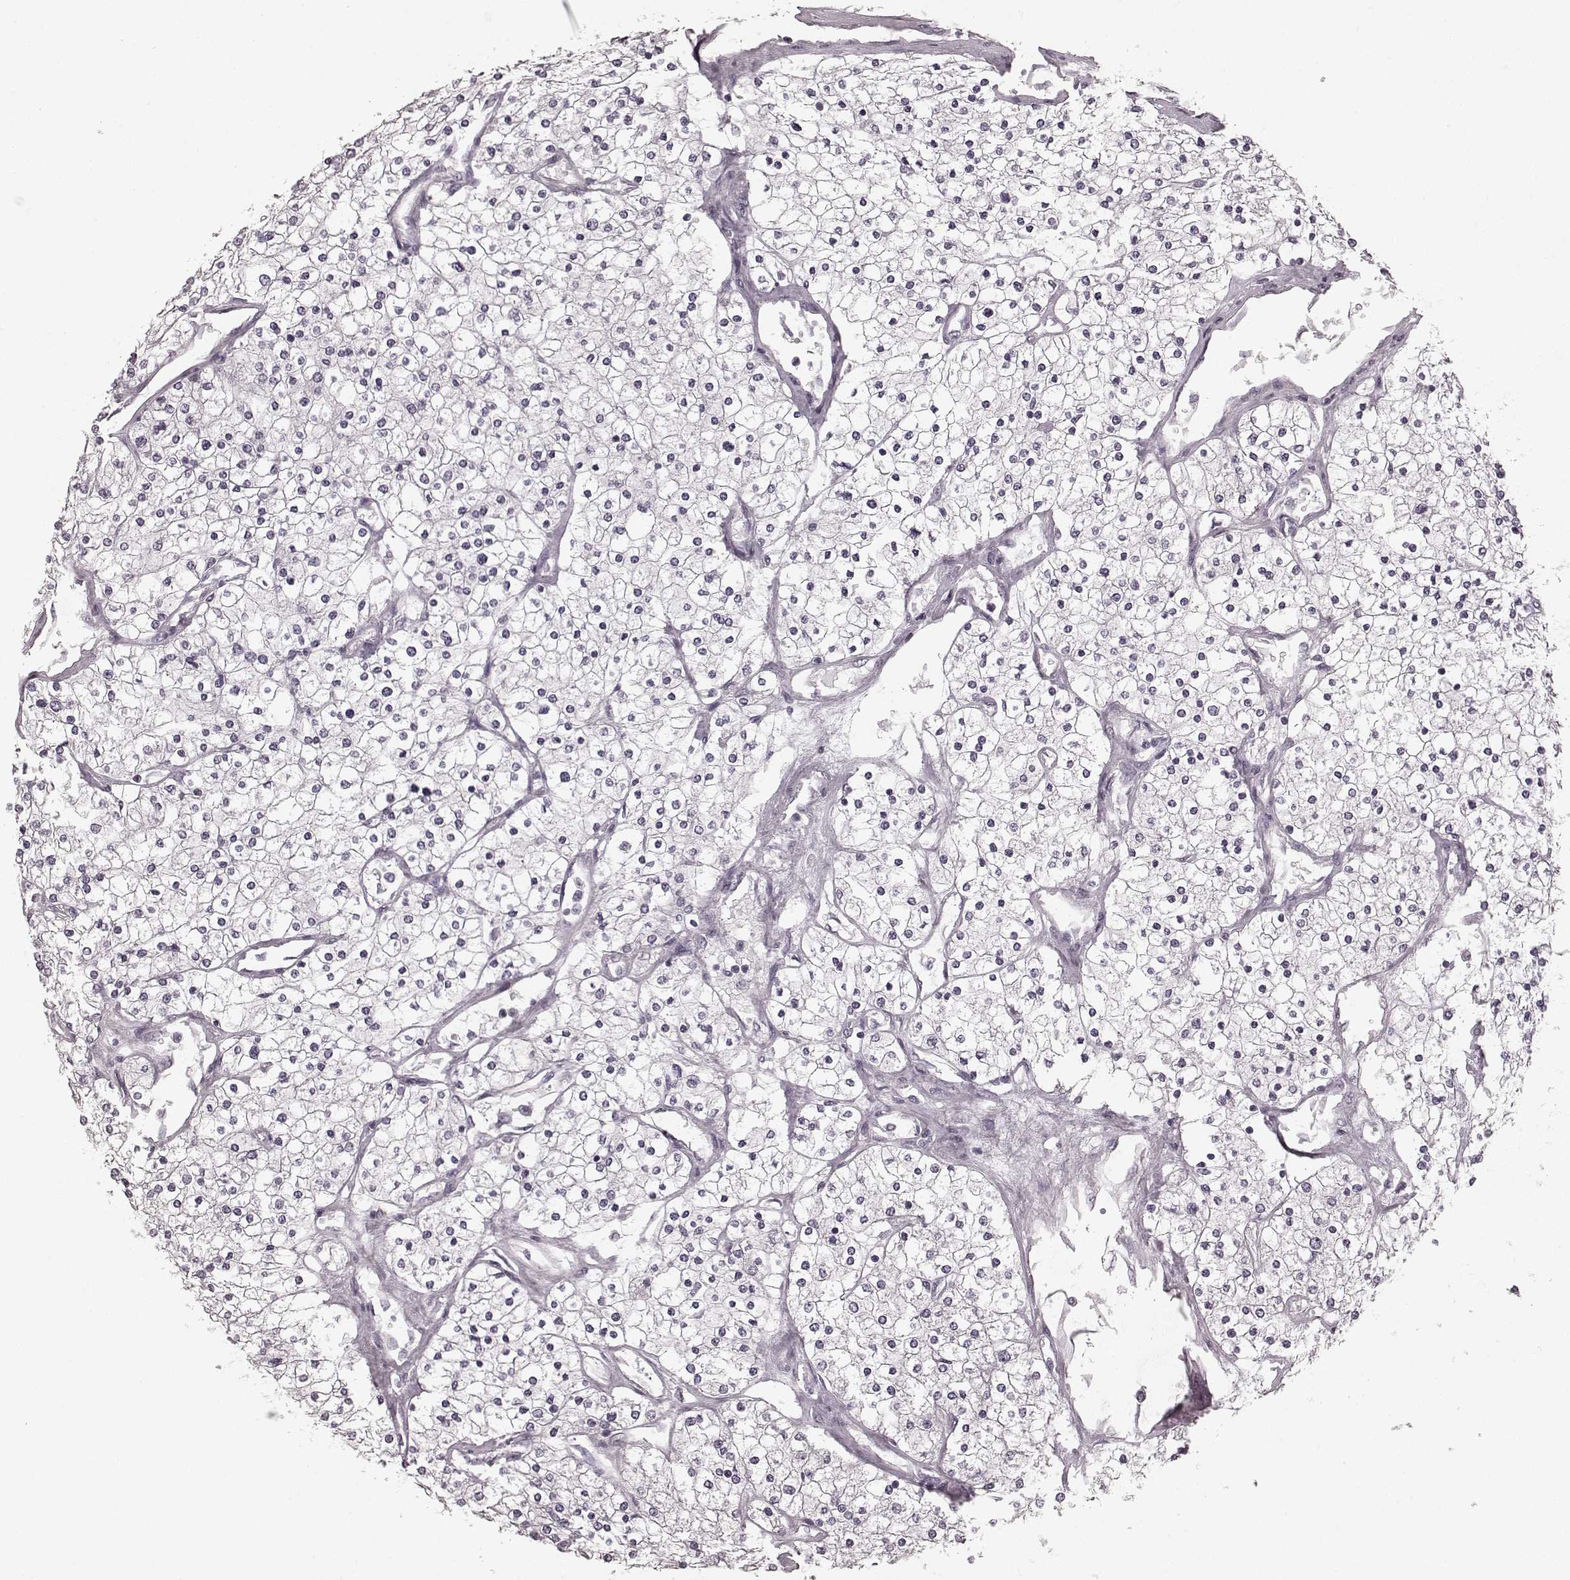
{"staining": {"intensity": "negative", "quantity": "none", "location": "none"}, "tissue": "renal cancer", "cell_type": "Tumor cells", "image_type": "cancer", "snomed": [{"axis": "morphology", "description": "Adenocarcinoma, NOS"}, {"axis": "topography", "description": "Kidney"}], "caption": "Tumor cells are negative for protein expression in human renal adenocarcinoma.", "gene": "PRKCE", "patient": {"sex": "male", "age": 80}}